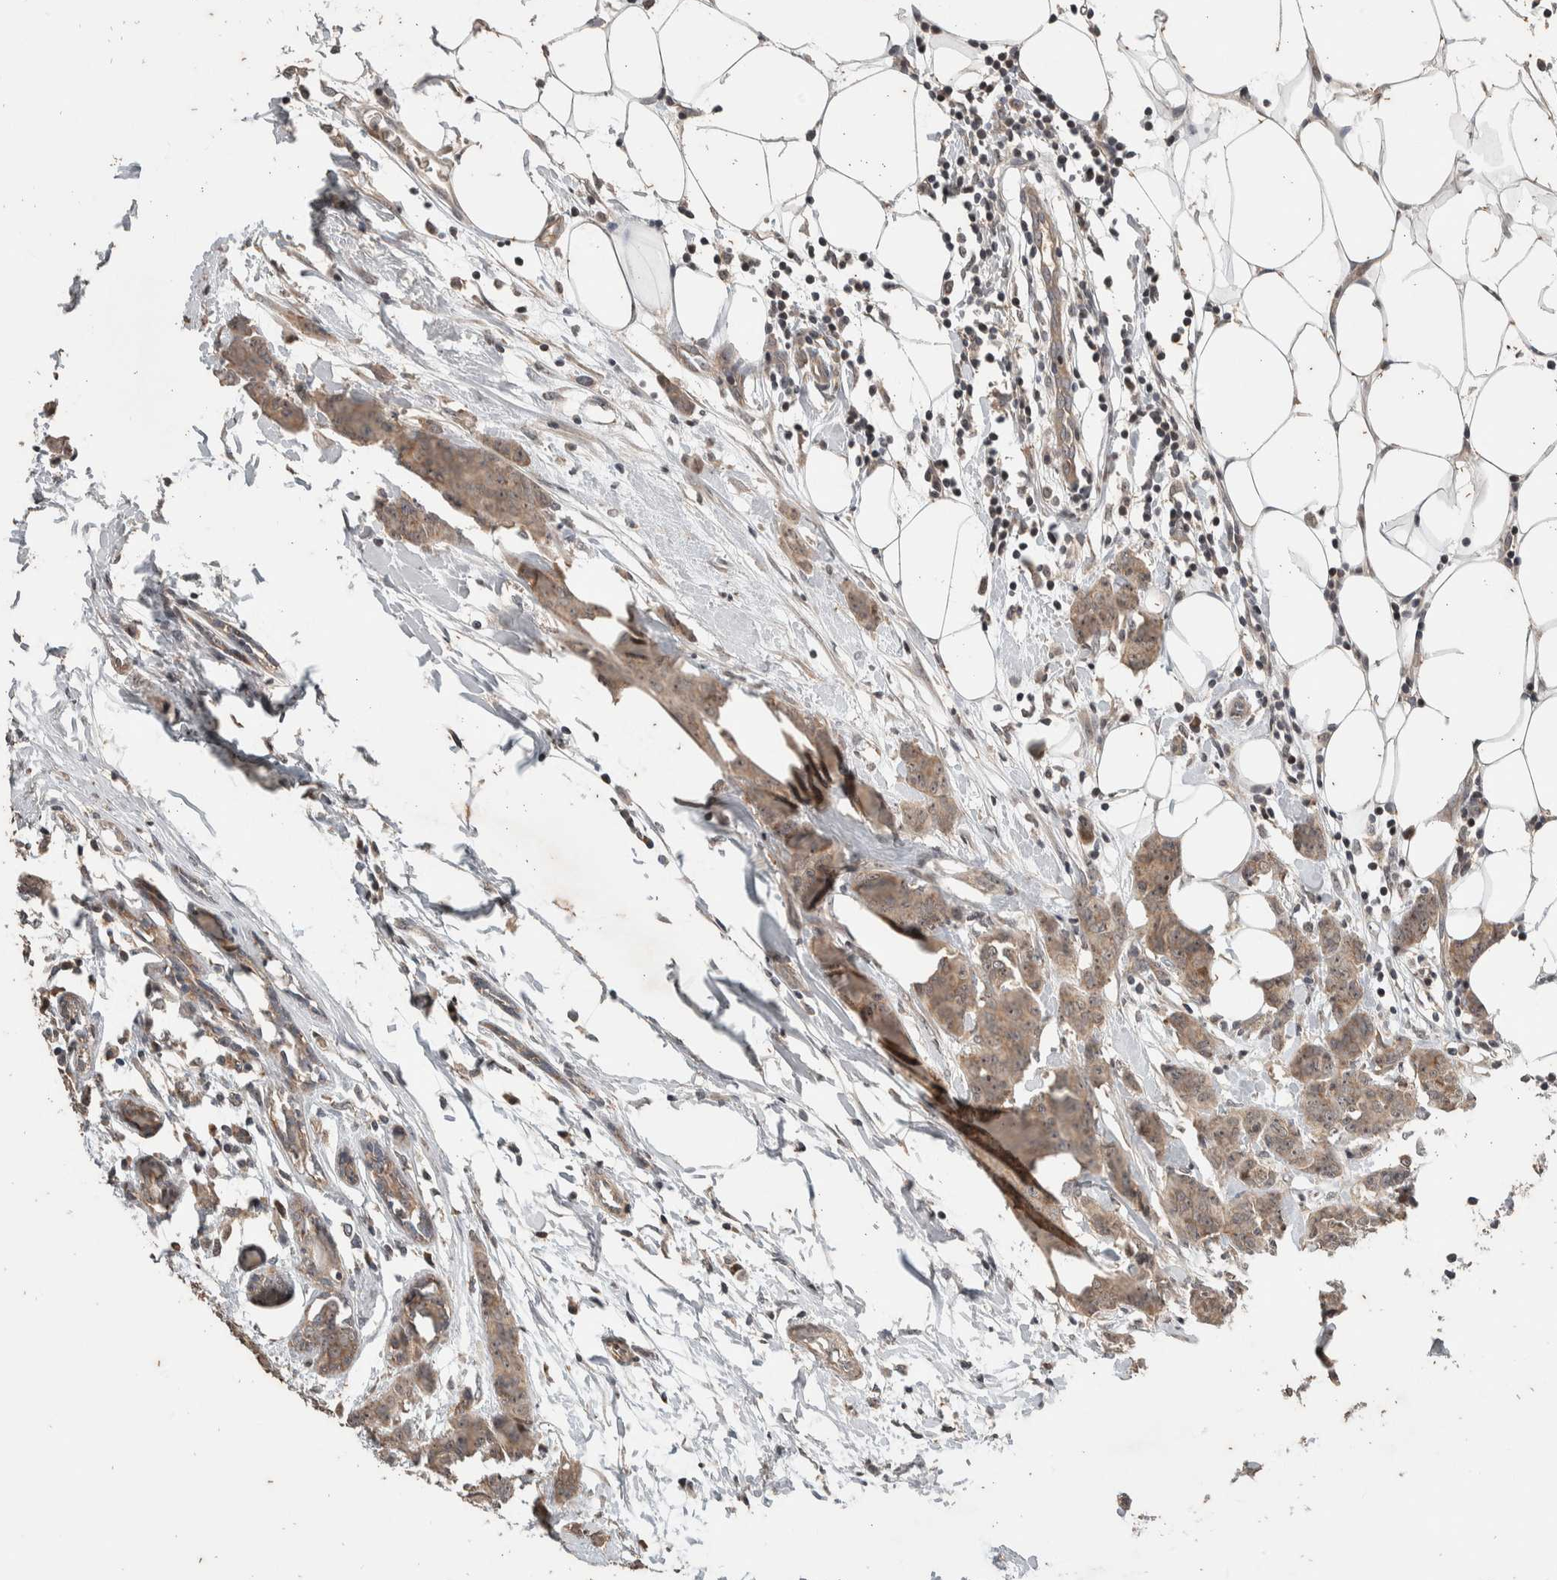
{"staining": {"intensity": "weak", "quantity": "25%-75%", "location": "cytoplasmic/membranous"}, "tissue": "breast cancer", "cell_type": "Tumor cells", "image_type": "cancer", "snomed": [{"axis": "morphology", "description": "Normal tissue, NOS"}, {"axis": "morphology", "description": "Duct carcinoma"}, {"axis": "topography", "description": "Breast"}], "caption": "Brown immunohistochemical staining in breast invasive ductal carcinoma demonstrates weak cytoplasmic/membranous positivity in about 25%-75% of tumor cells. (DAB = brown stain, brightfield microscopy at high magnification).", "gene": "ATXN7L1", "patient": {"sex": "female", "age": 40}}